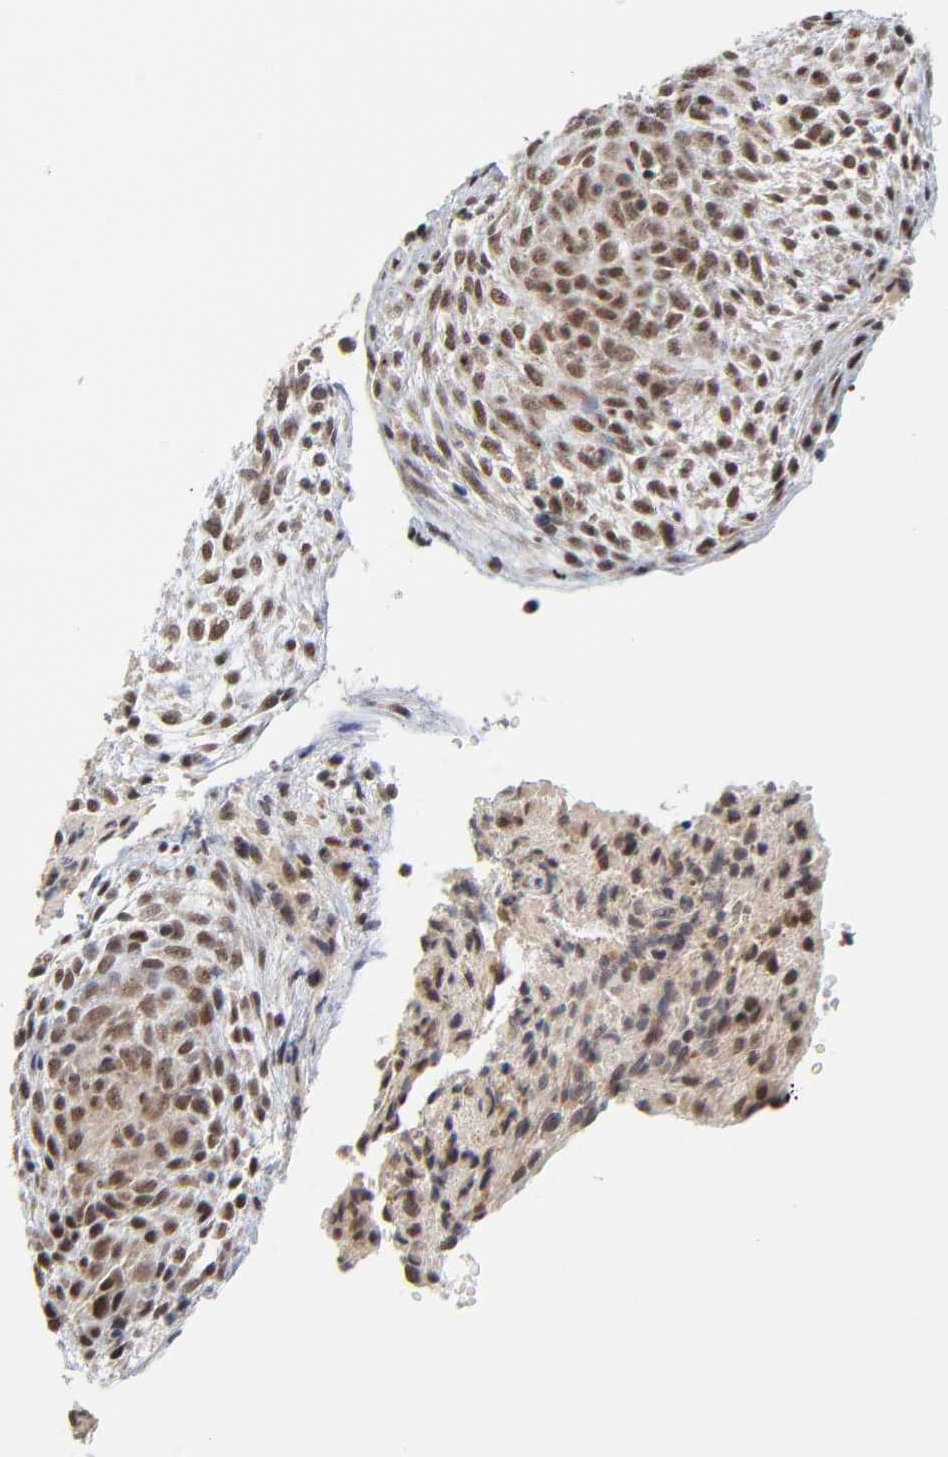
{"staining": {"intensity": "moderate", "quantity": ">75%", "location": "nuclear"}, "tissue": "glioma", "cell_type": "Tumor cells", "image_type": "cancer", "snomed": [{"axis": "morphology", "description": "Glioma, malignant, High grade"}, {"axis": "topography", "description": "Cerebral cortex"}], "caption": "Immunohistochemistry (IHC) of high-grade glioma (malignant) demonstrates medium levels of moderate nuclear positivity in about >75% of tumor cells. The staining was performed using DAB to visualize the protein expression in brown, while the nuclei were stained in blue with hematoxylin (Magnification: 20x).", "gene": "ZNF419", "patient": {"sex": "female", "age": 55}}